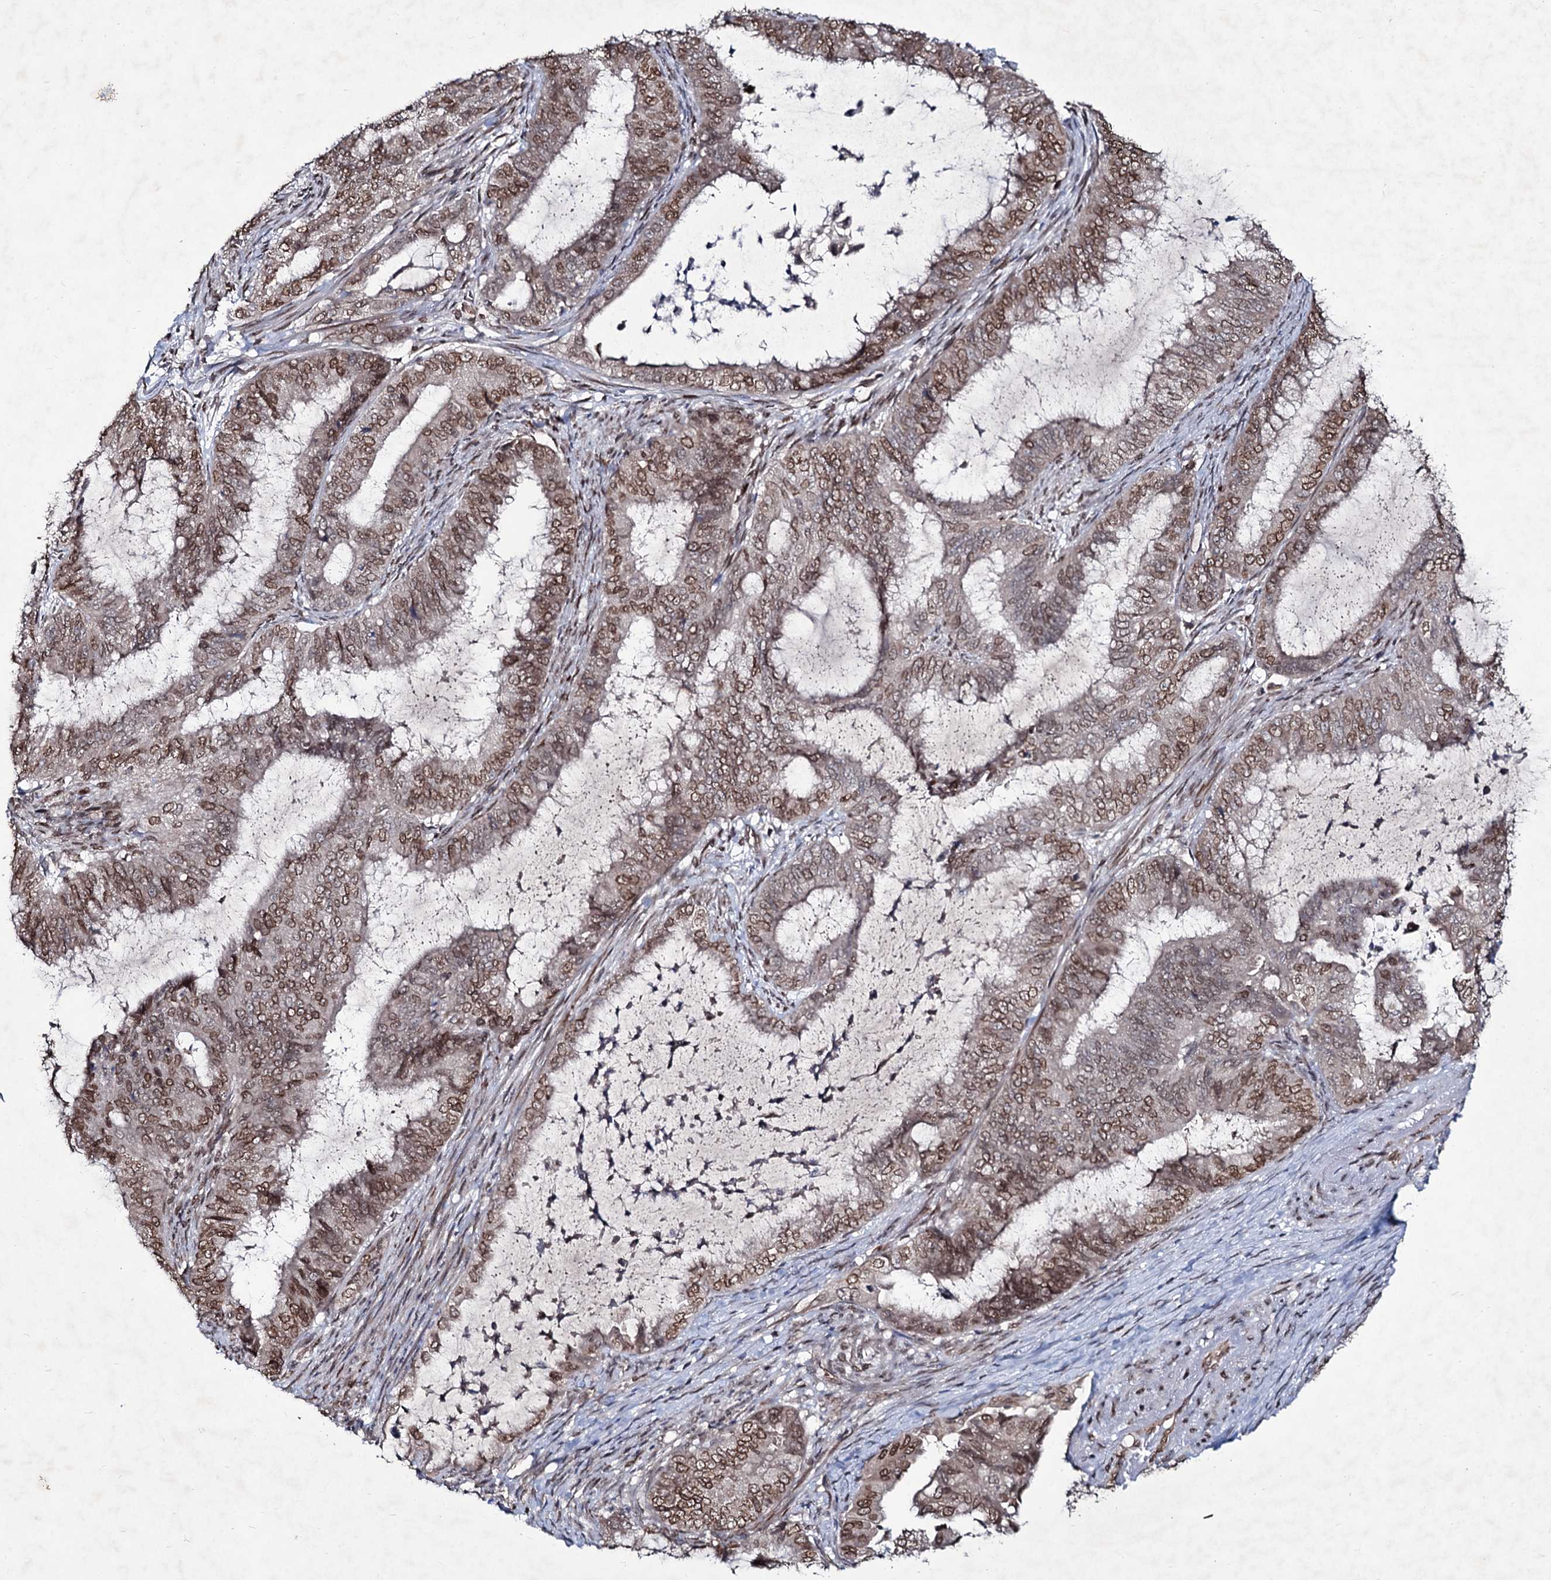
{"staining": {"intensity": "moderate", "quantity": ">75%", "location": "cytoplasmic/membranous,nuclear"}, "tissue": "endometrial cancer", "cell_type": "Tumor cells", "image_type": "cancer", "snomed": [{"axis": "morphology", "description": "Adenocarcinoma, NOS"}, {"axis": "topography", "description": "Endometrium"}], "caption": "Moderate cytoplasmic/membranous and nuclear expression for a protein is seen in about >75% of tumor cells of endometrial cancer using immunohistochemistry.", "gene": "RNF6", "patient": {"sex": "female", "age": 51}}